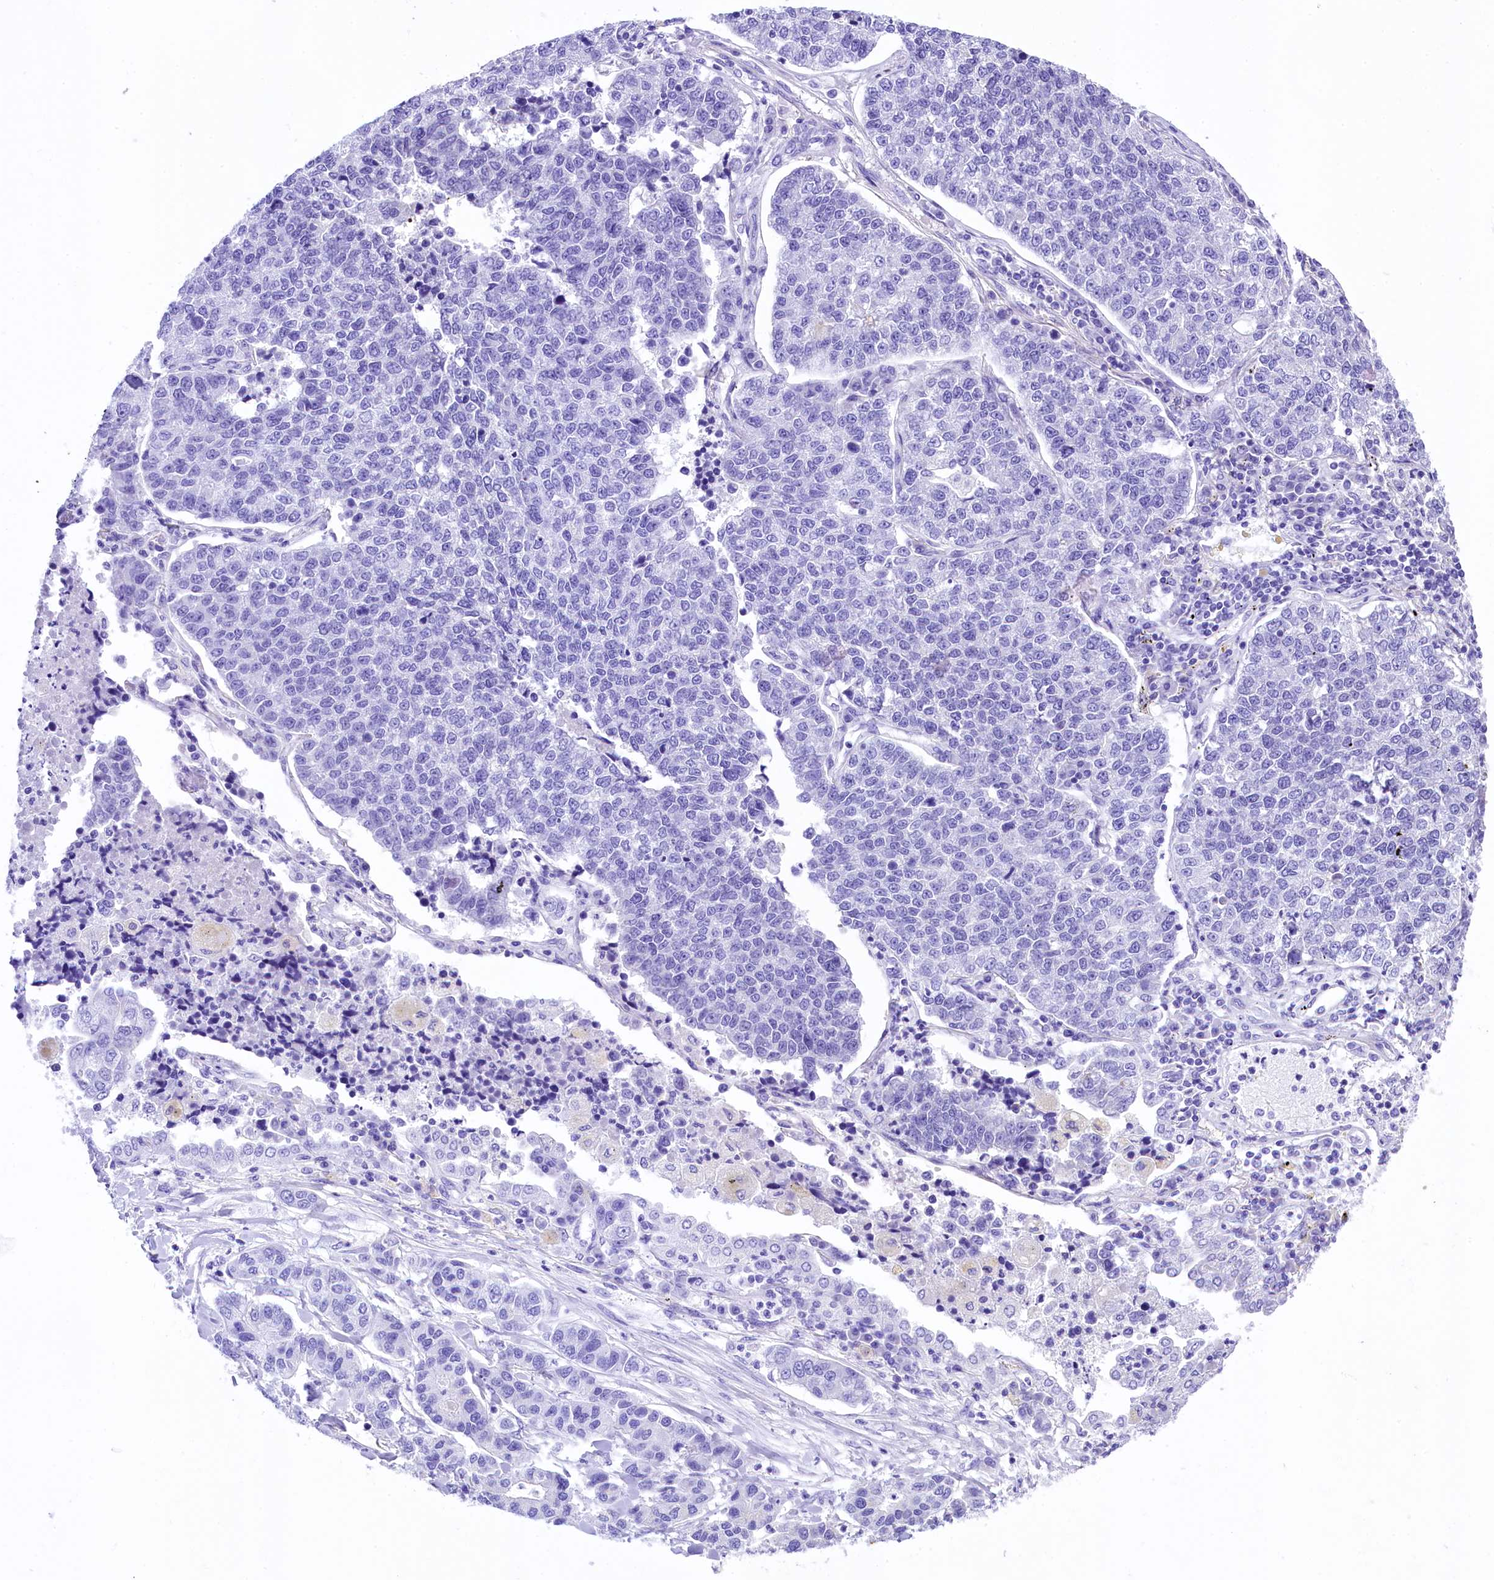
{"staining": {"intensity": "negative", "quantity": "none", "location": "none"}, "tissue": "lung cancer", "cell_type": "Tumor cells", "image_type": "cancer", "snomed": [{"axis": "morphology", "description": "Adenocarcinoma, NOS"}, {"axis": "topography", "description": "Lung"}], "caption": "A micrograph of adenocarcinoma (lung) stained for a protein exhibits no brown staining in tumor cells.", "gene": "UBXN6", "patient": {"sex": "male", "age": 49}}